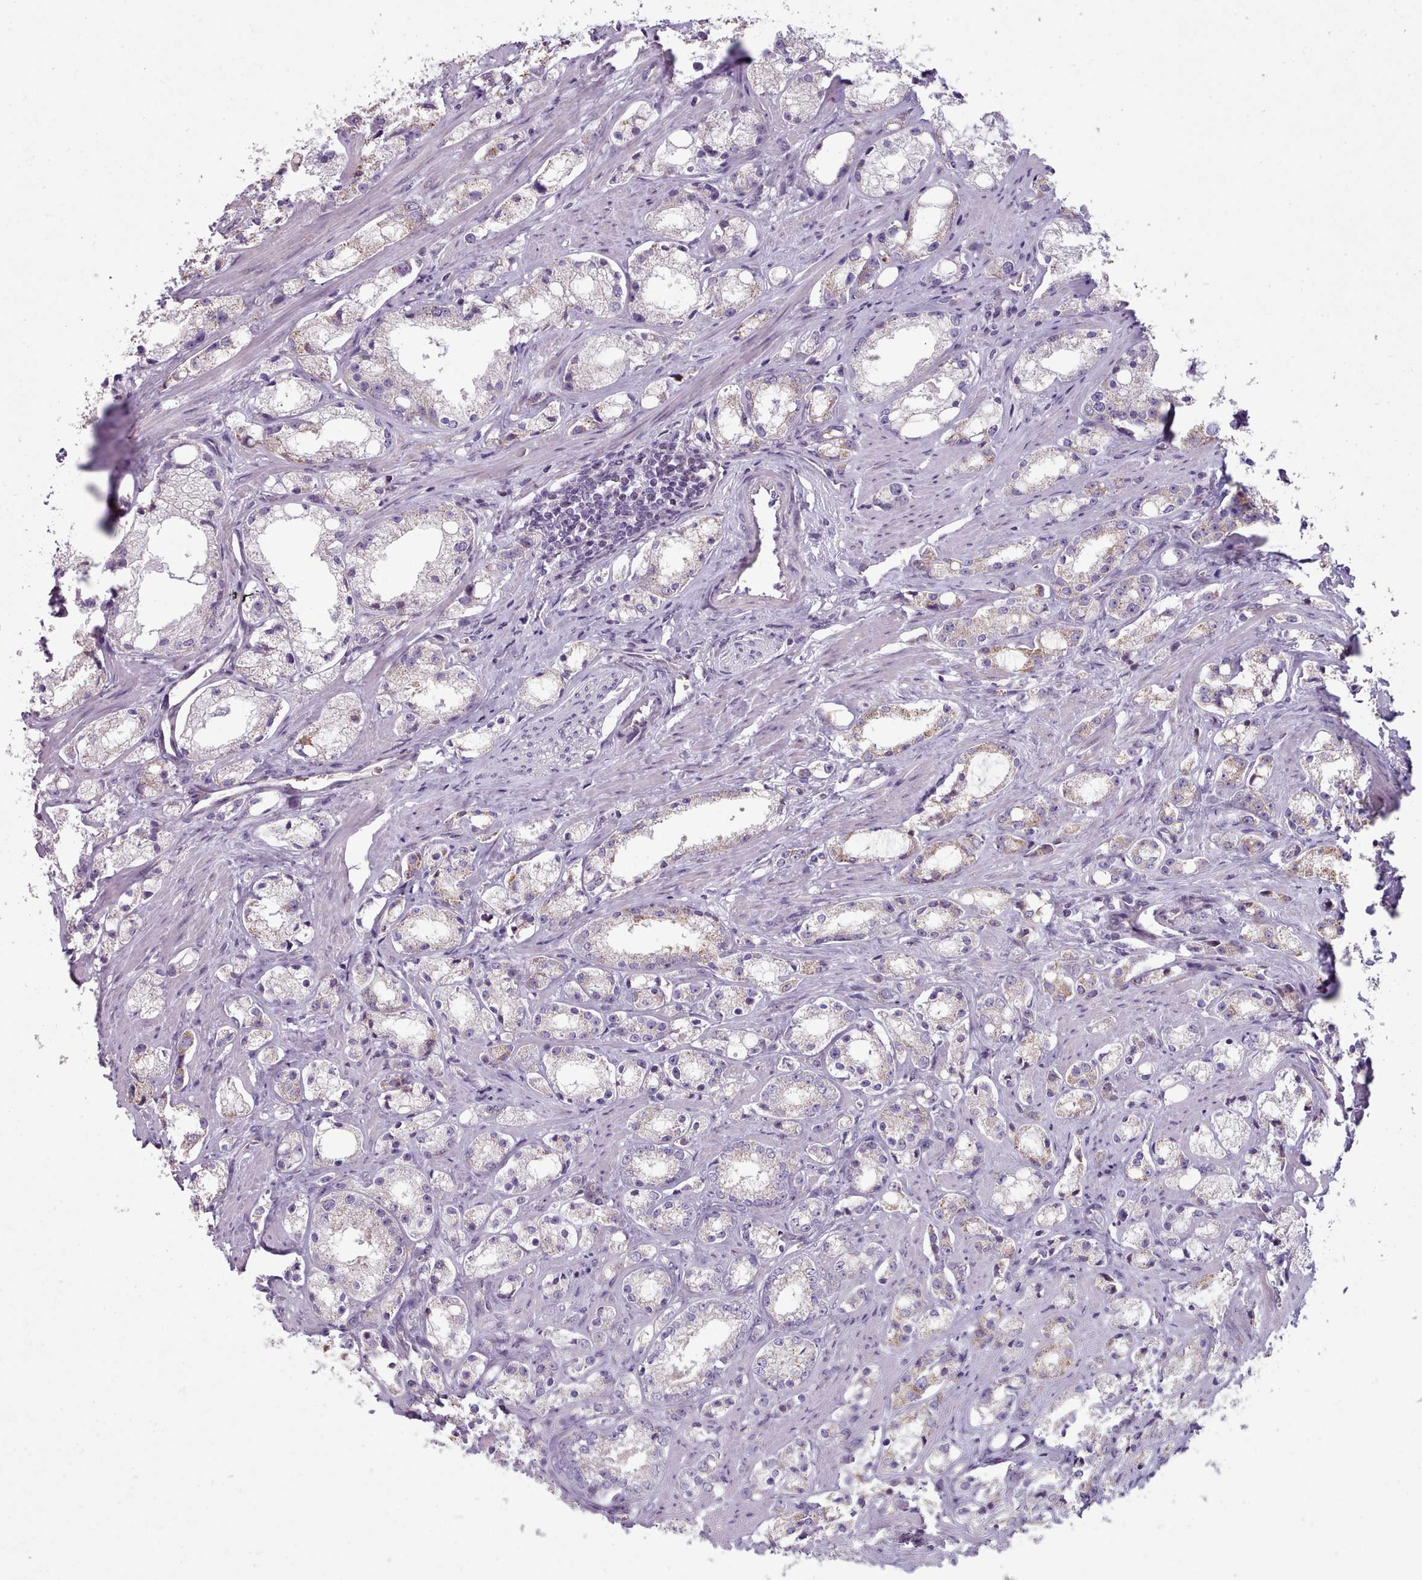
{"staining": {"intensity": "moderate", "quantity": "<25%", "location": "cytoplasmic/membranous"}, "tissue": "prostate cancer", "cell_type": "Tumor cells", "image_type": "cancer", "snomed": [{"axis": "morphology", "description": "Adenocarcinoma, High grade"}, {"axis": "topography", "description": "Prostate"}], "caption": "Prostate high-grade adenocarcinoma was stained to show a protein in brown. There is low levels of moderate cytoplasmic/membranous expression in approximately <25% of tumor cells.", "gene": "SLC52A3", "patient": {"sex": "male", "age": 66}}